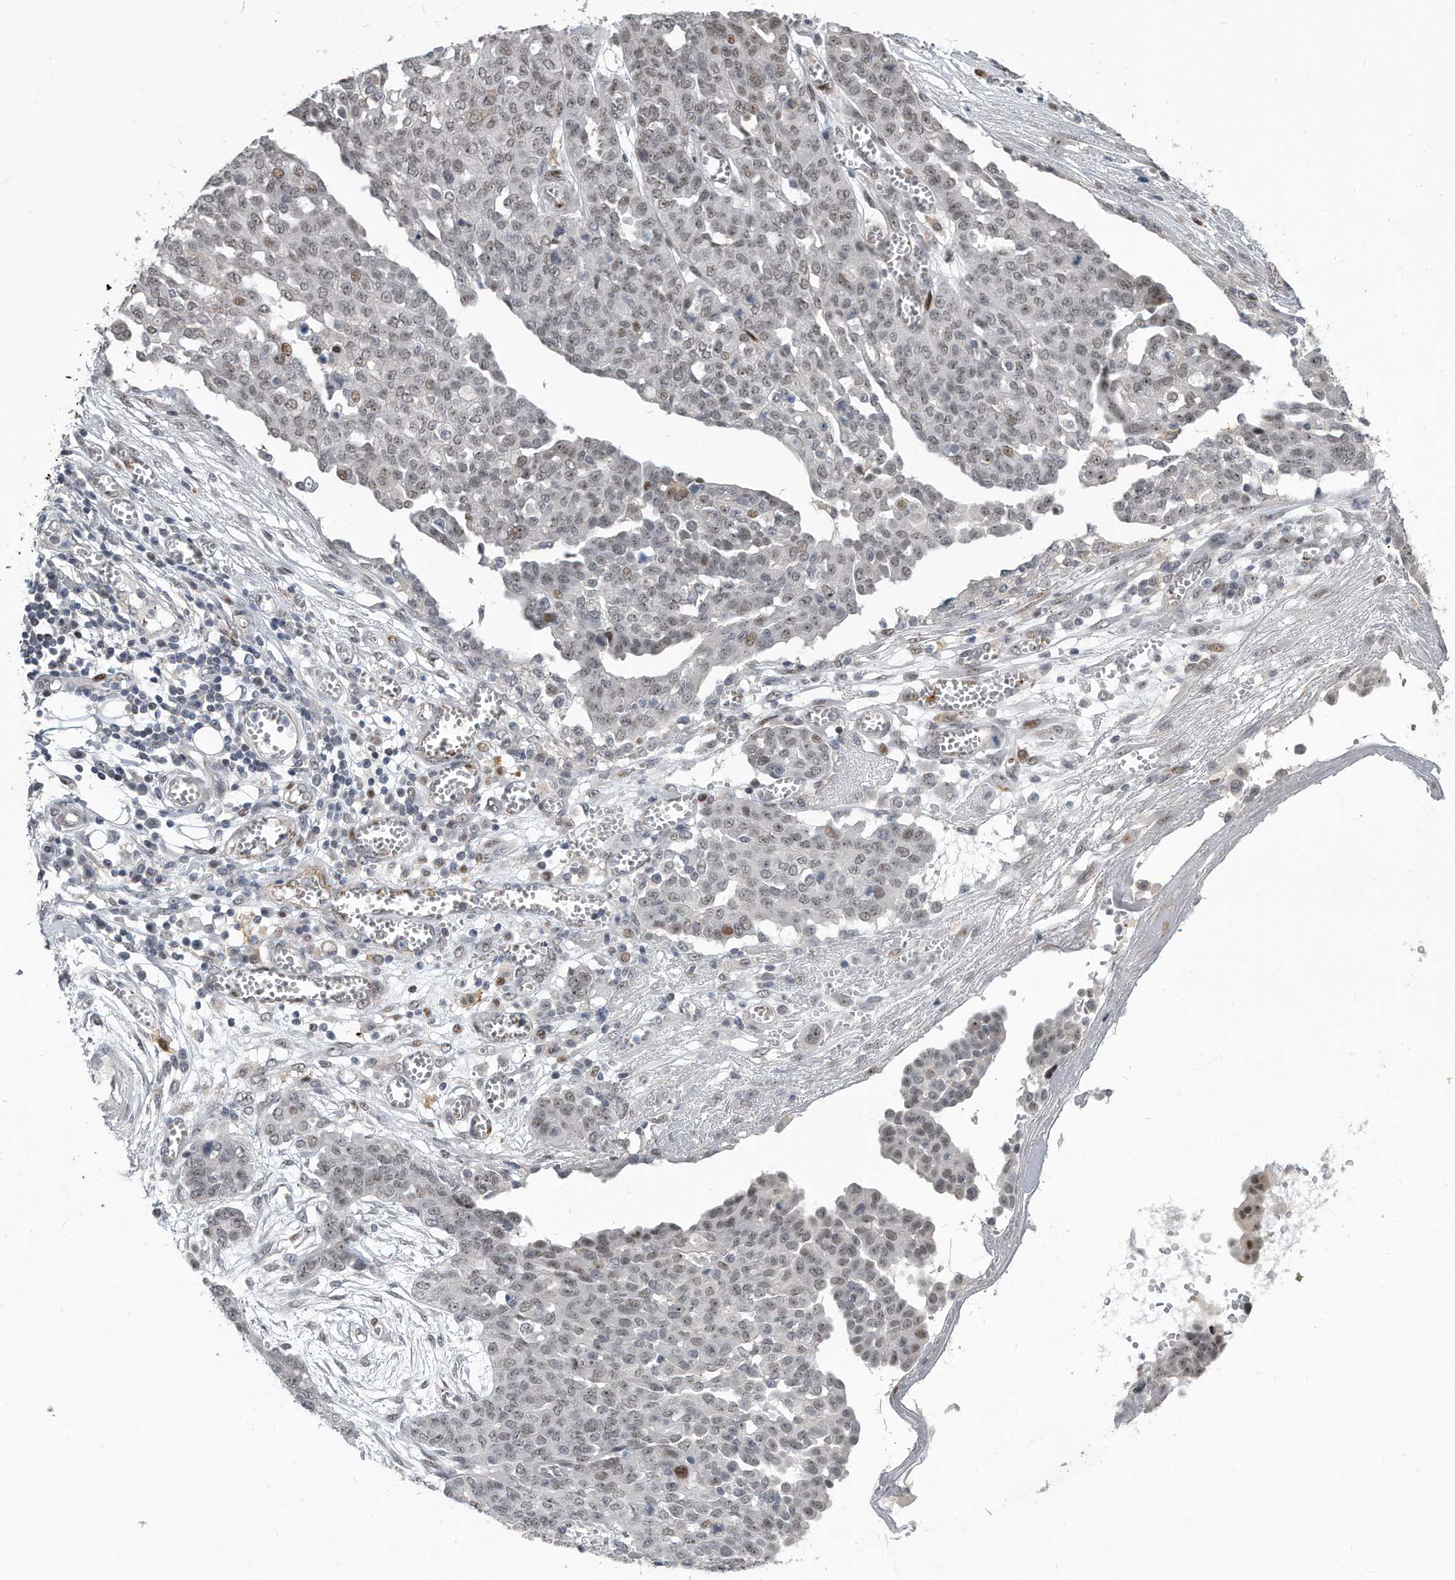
{"staining": {"intensity": "negative", "quantity": "none", "location": "none"}, "tissue": "ovarian cancer", "cell_type": "Tumor cells", "image_type": "cancer", "snomed": [{"axis": "morphology", "description": "Cystadenocarcinoma, serous, NOS"}, {"axis": "topography", "description": "Soft tissue"}, {"axis": "topography", "description": "Ovary"}], "caption": "Ovarian cancer (serous cystadenocarcinoma) was stained to show a protein in brown. There is no significant positivity in tumor cells.", "gene": "PGBD2", "patient": {"sex": "female", "age": 57}}